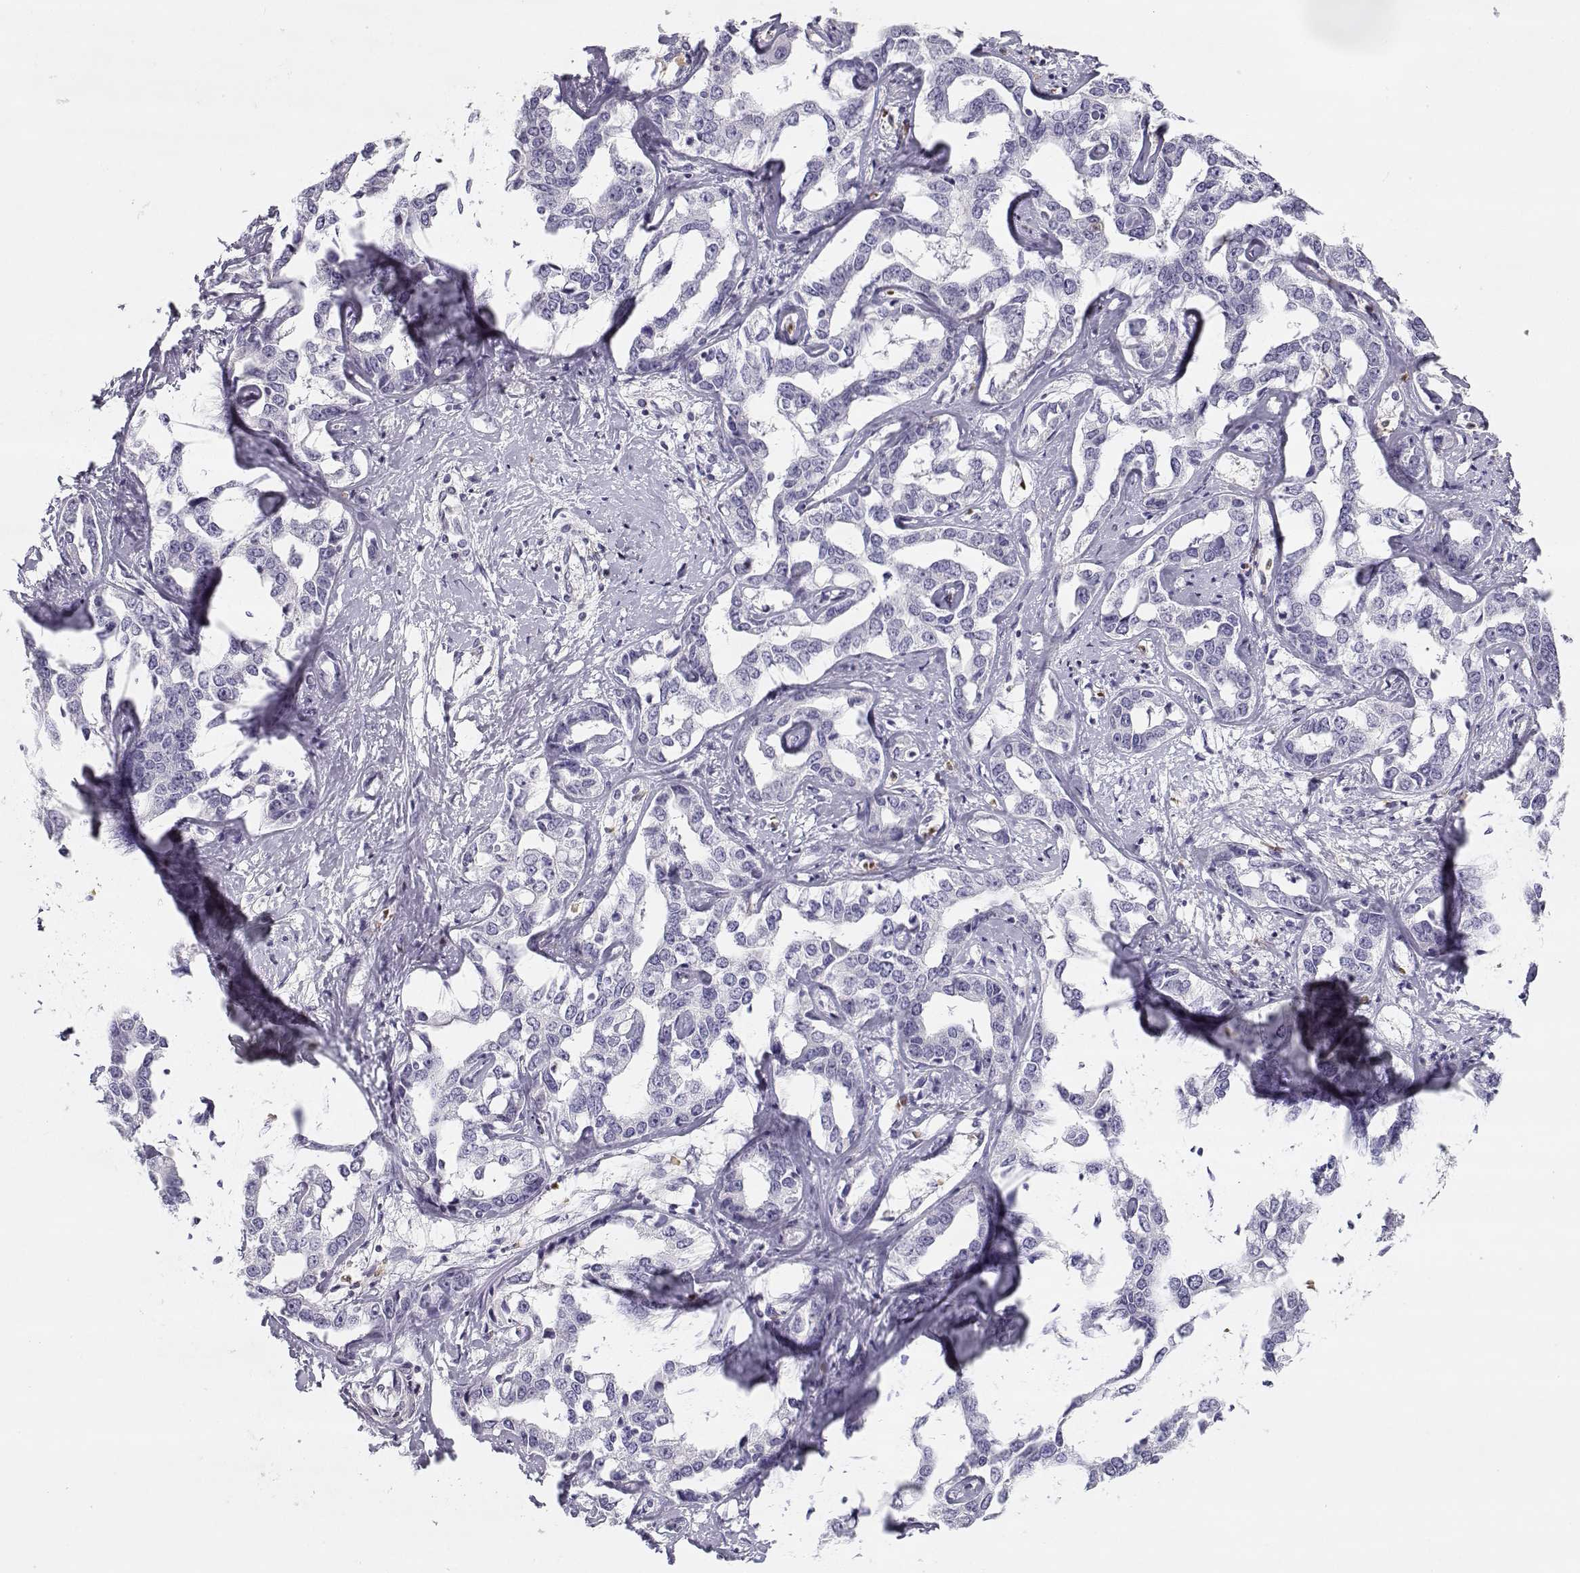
{"staining": {"intensity": "negative", "quantity": "none", "location": "none"}, "tissue": "liver cancer", "cell_type": "Tumor cells", "image_type": "cancer", "snomed": [{"axis": "morphology", "description": "Cholangiocarcinoma"}, {"axis": "topography", "description": "Liver"}], "caption": "This is an IHC histopathology image of human cholangiocarcinoma (liver). There is no positivity in tumor cells.", "gene": "MYO1A", "patient": {"sex": "male", "age": 59}}